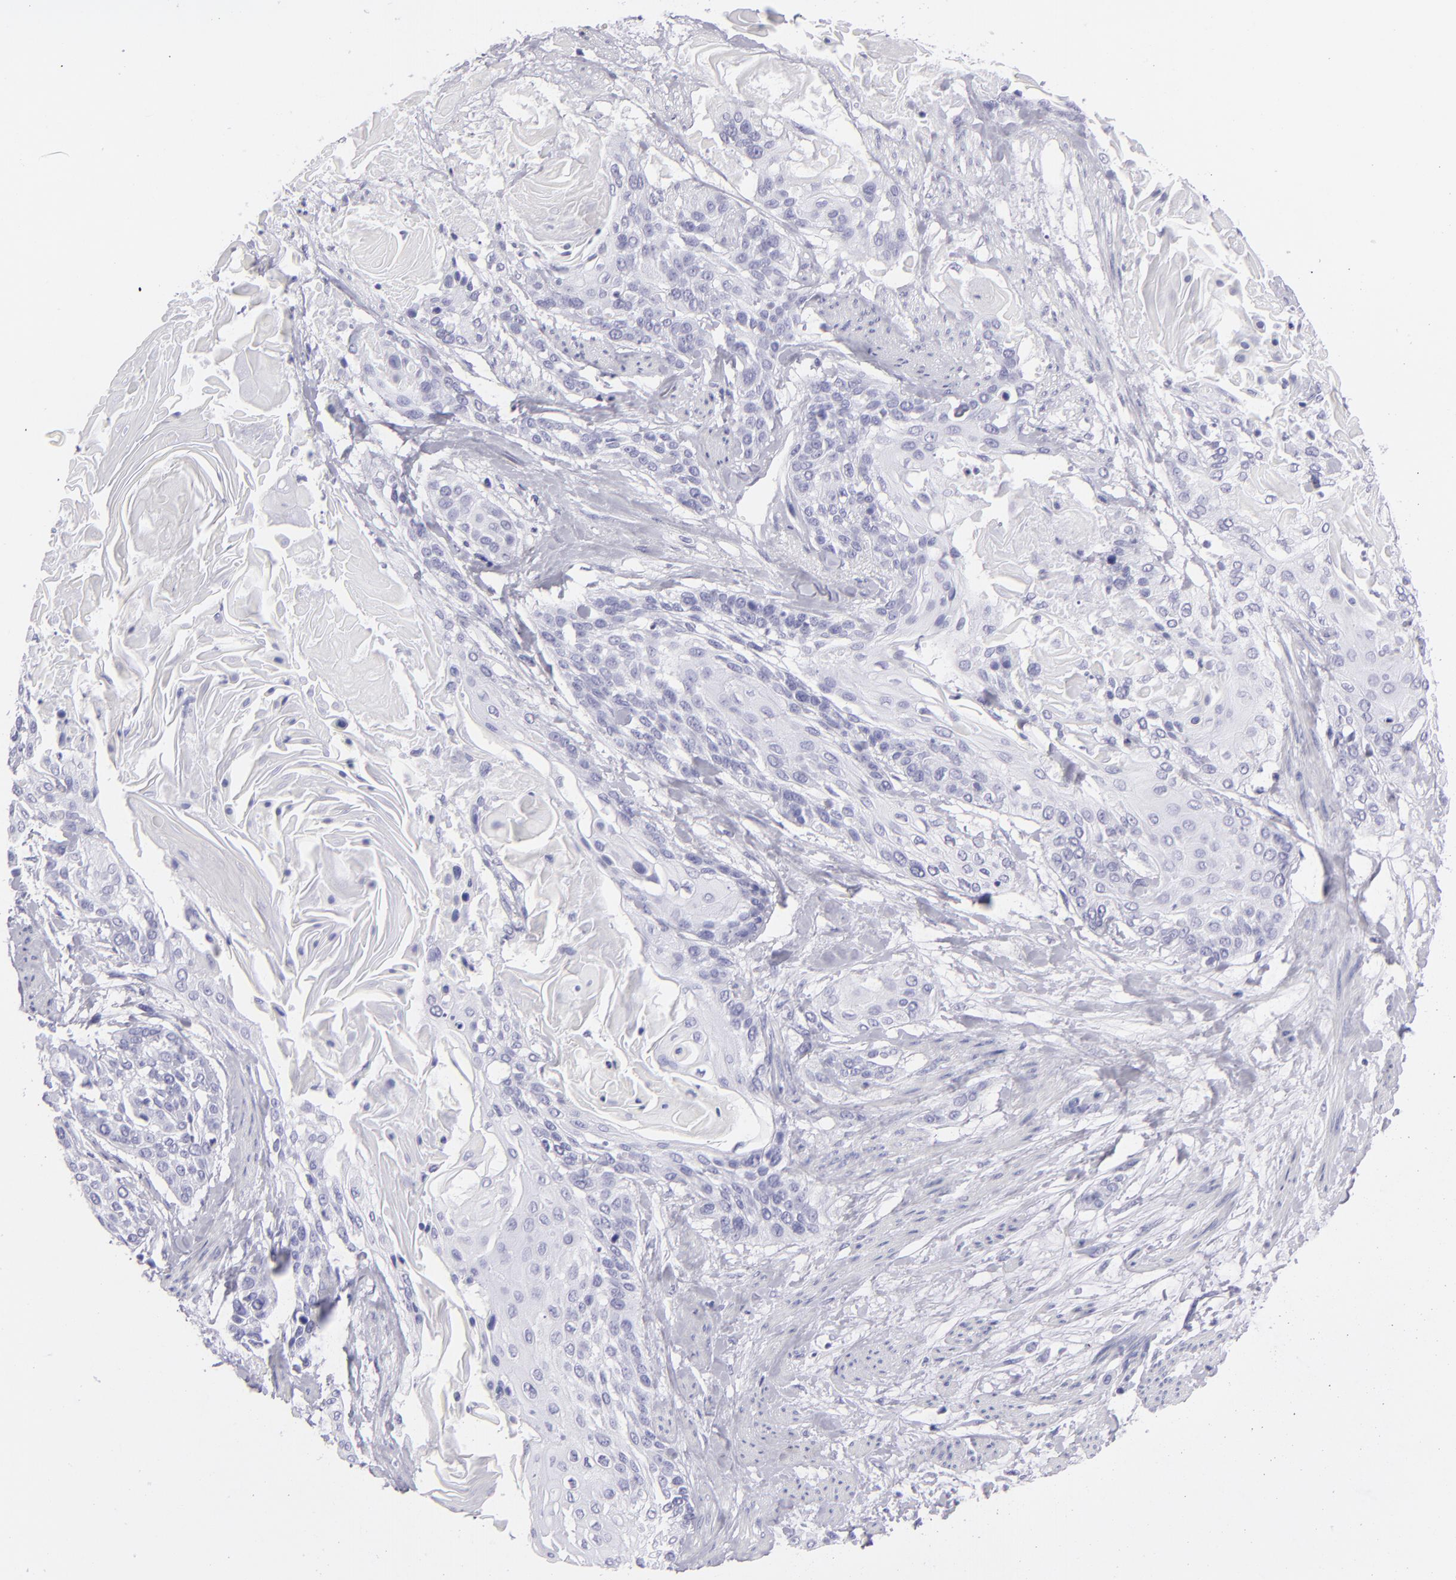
{"staining": {"intensity": "negative", "quantity": "none", "location": "none"}, "tissue": "cervical cancer", "cell_type": "Tumor cells", "image_type": "cancer", "snomed": [{"axis": "morphology", "description": "Squamous cell carcinoma, NOS"}, {"axis": "topography", "description": "Cervix"}], "caption": "DAB (3,3'-diaminobenzidine) immunohistochemical staining of cervical cancer shows no significant staining in tumor cells.", "gene": "PVALB", "patient": {"sex": "female", "age": 57}}